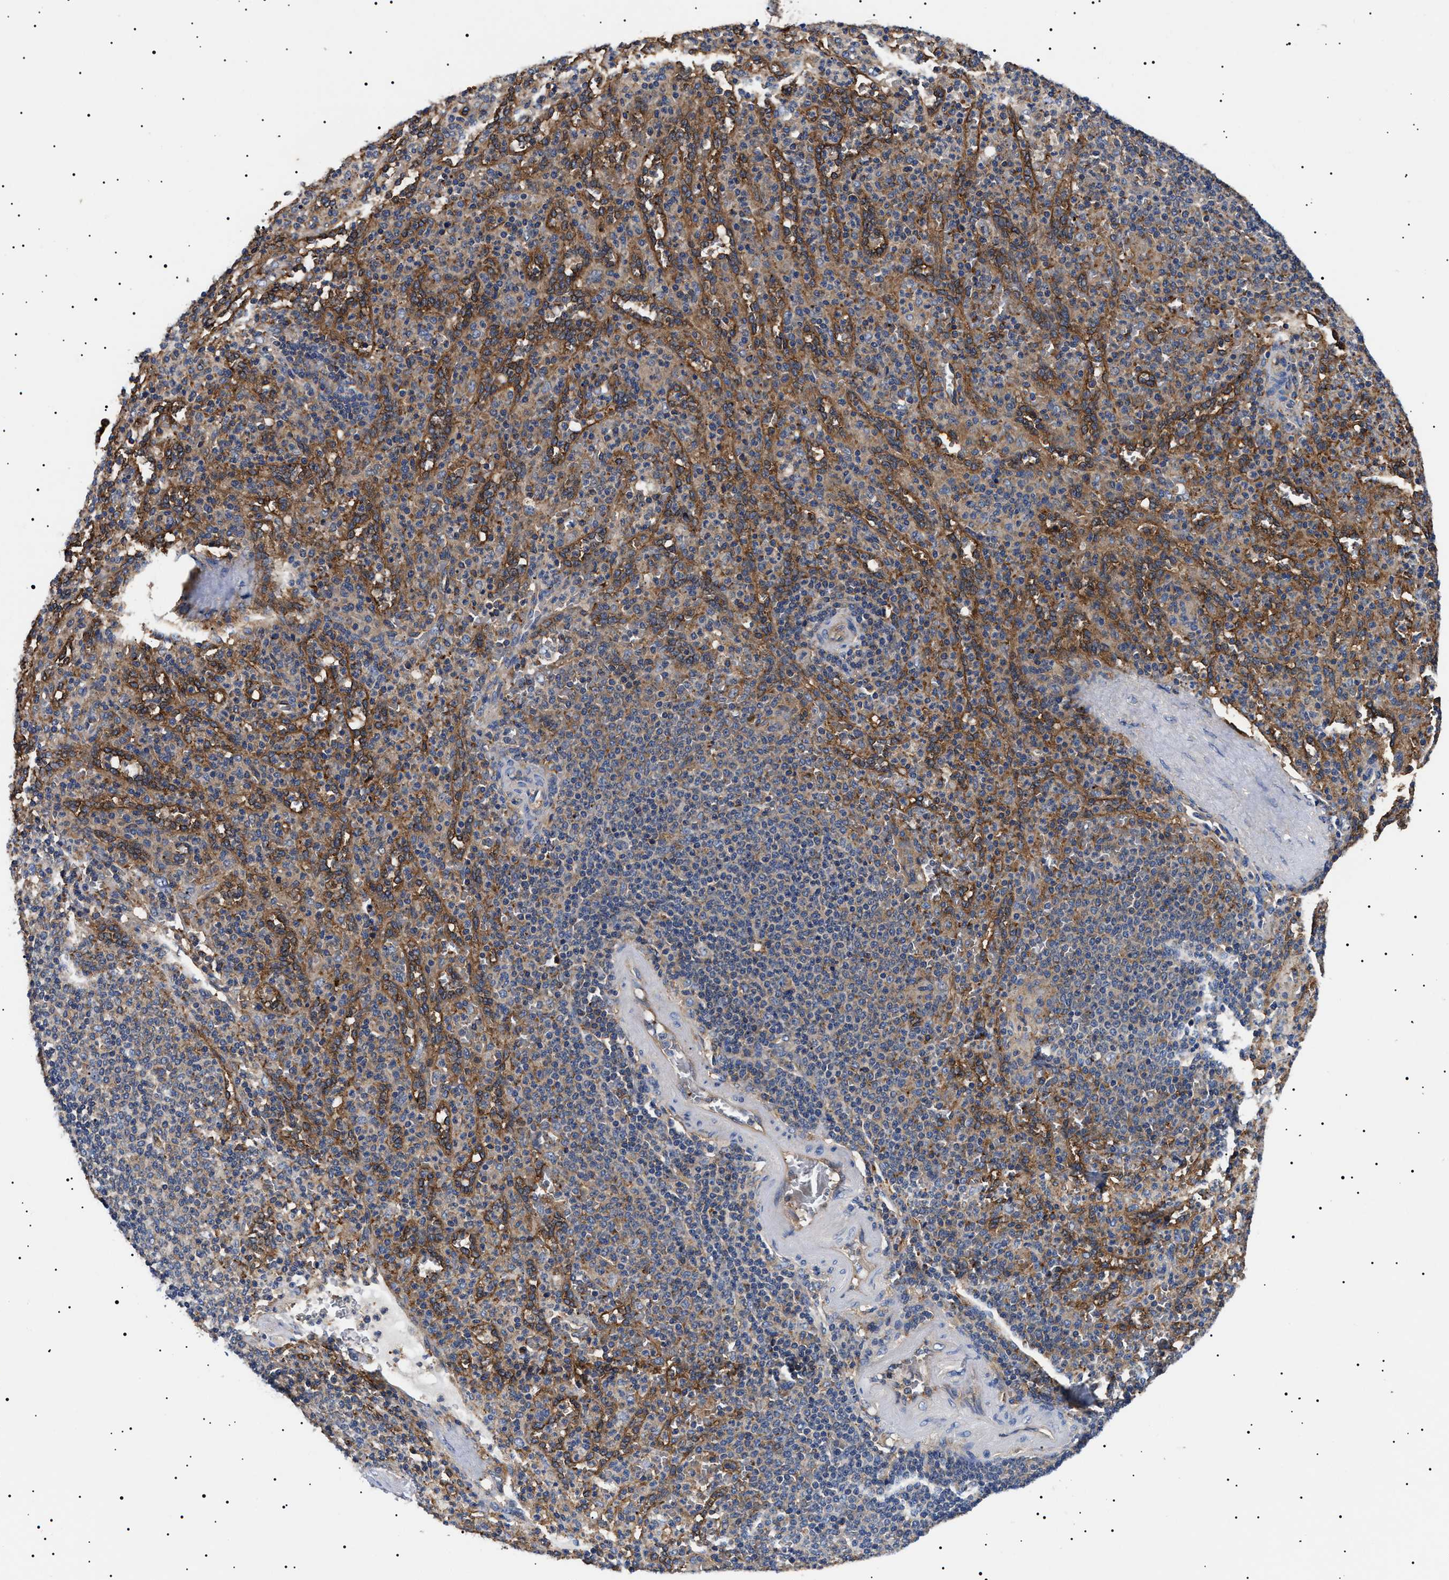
{"staining": {"intensity": "weak", "quantity": "25%-75%", "location": "cytoplasmic/membranous"}, "tissue": "spleen", "cell_type": "Cells in red pulp", "image_type": "normal", "snomed": [{"axis": "morphology", "description": "Normal tissue, NOS"}, {"axis": "topography", "description": "Spleen"}], "caption": "Protein expression analysis of benign human spleen reveals weak cytoplasmic/membranous expression in about 25%-75% of cells in red pulp. Immunohistochemistry stains the protein in brown and the nuclei are stained blue.", "gene": "TPP2", "patient": {"sex": "male", "age": 36}}